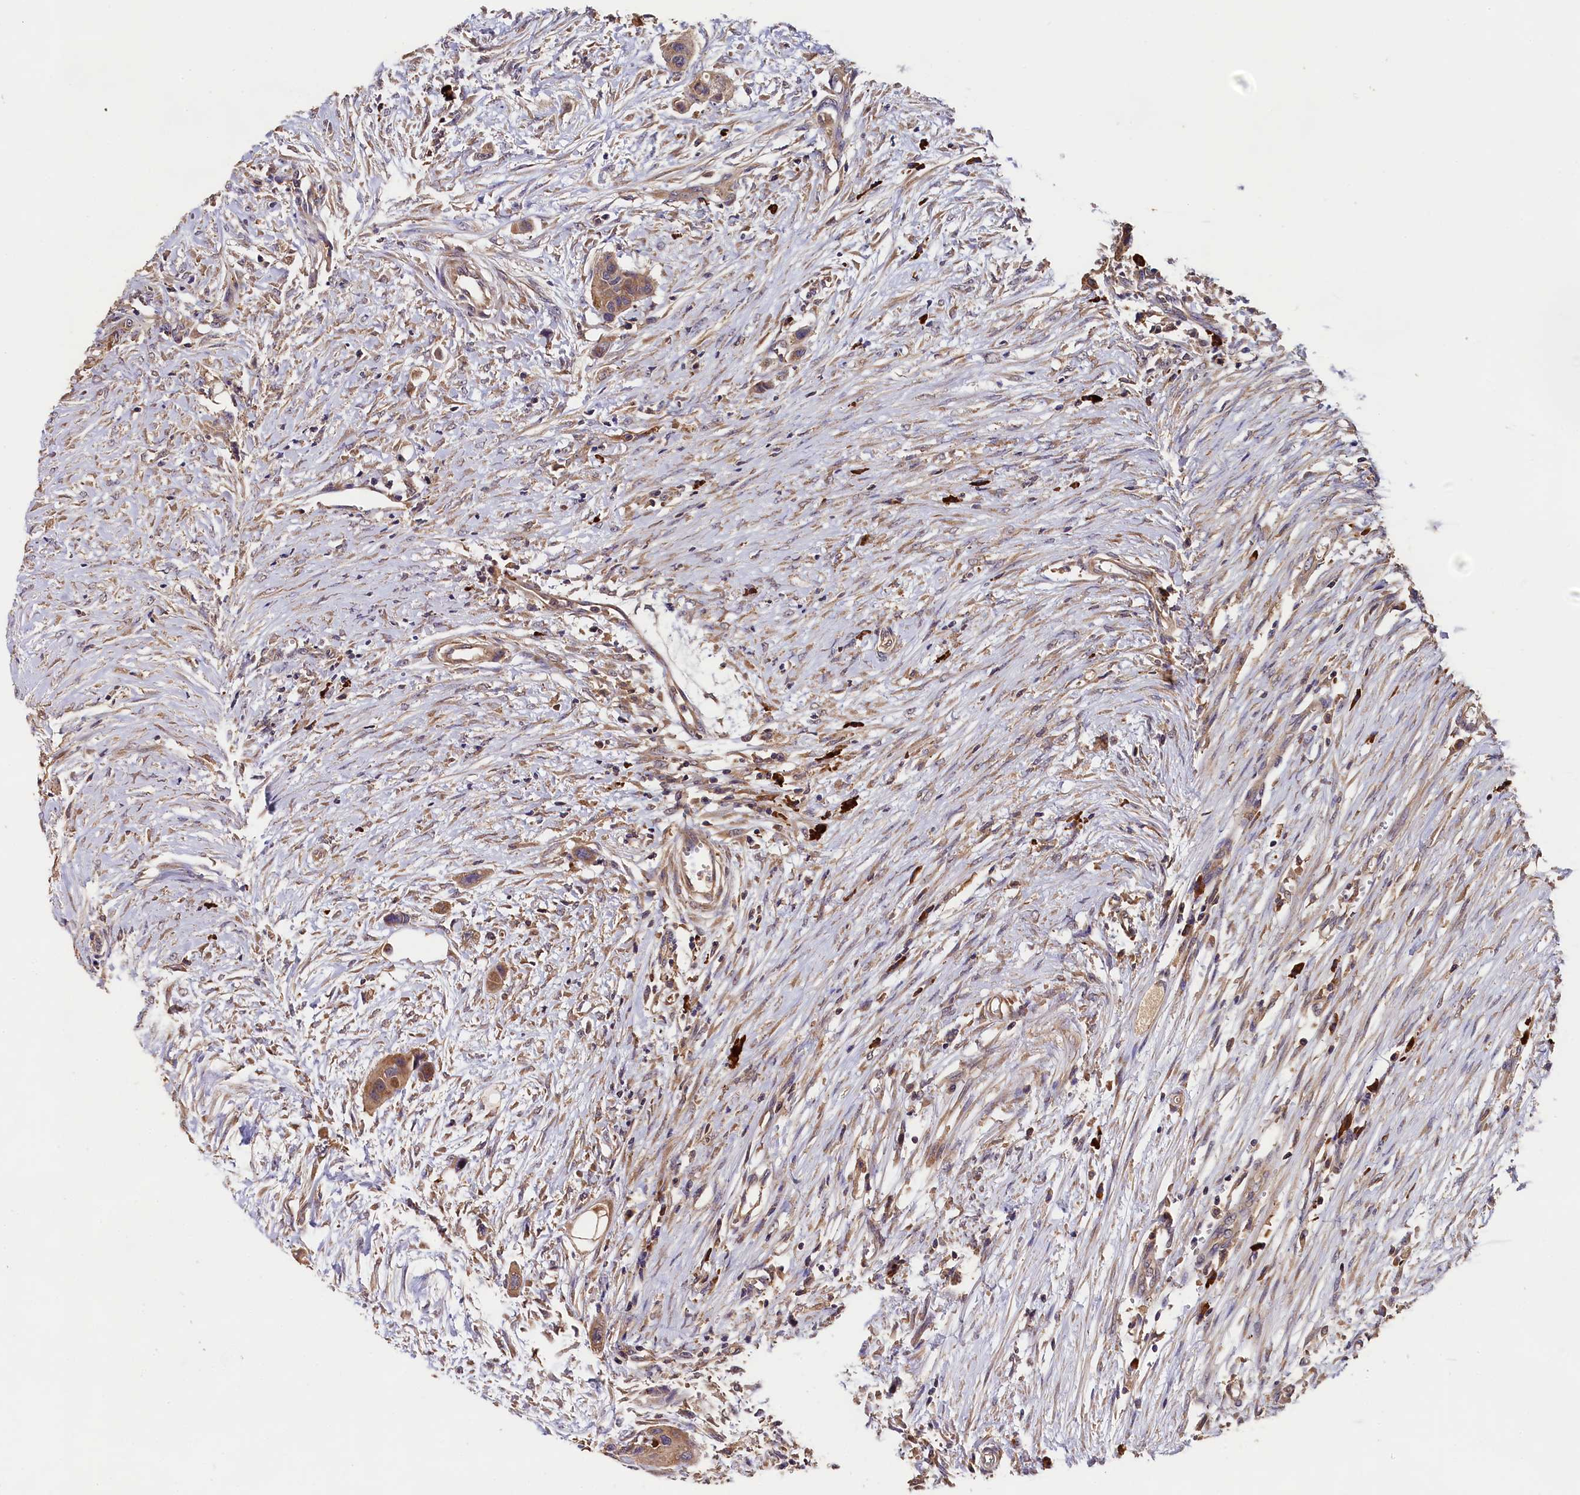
{"staining": {"intensity": "moderate", "quantity": ">75%", "location": "cytoplasmic/membranous"}, "tissue": "colorectal cancer", "cell_type": "Tumor cells", "image_type": "cancer", "snomed": [{"axis": "morphology", "description": "Adenocarcinoma, NOS"}, {"axis": "topography", "description": "Colon"}], "caption": "Immunohistochemical staining of human colorectal cancer reveals medium levels of moderate cytoplasmic/membranous protein positivity in about >75% of tumor cells. Using DAB (3,3'-diaminobenzidine) (brown) and hematoxylin (blue) stains, captured at high magnification using brightfield microscopy.", "gene": "ENKD1", "patient": {"sex": "male", "age": 77}}